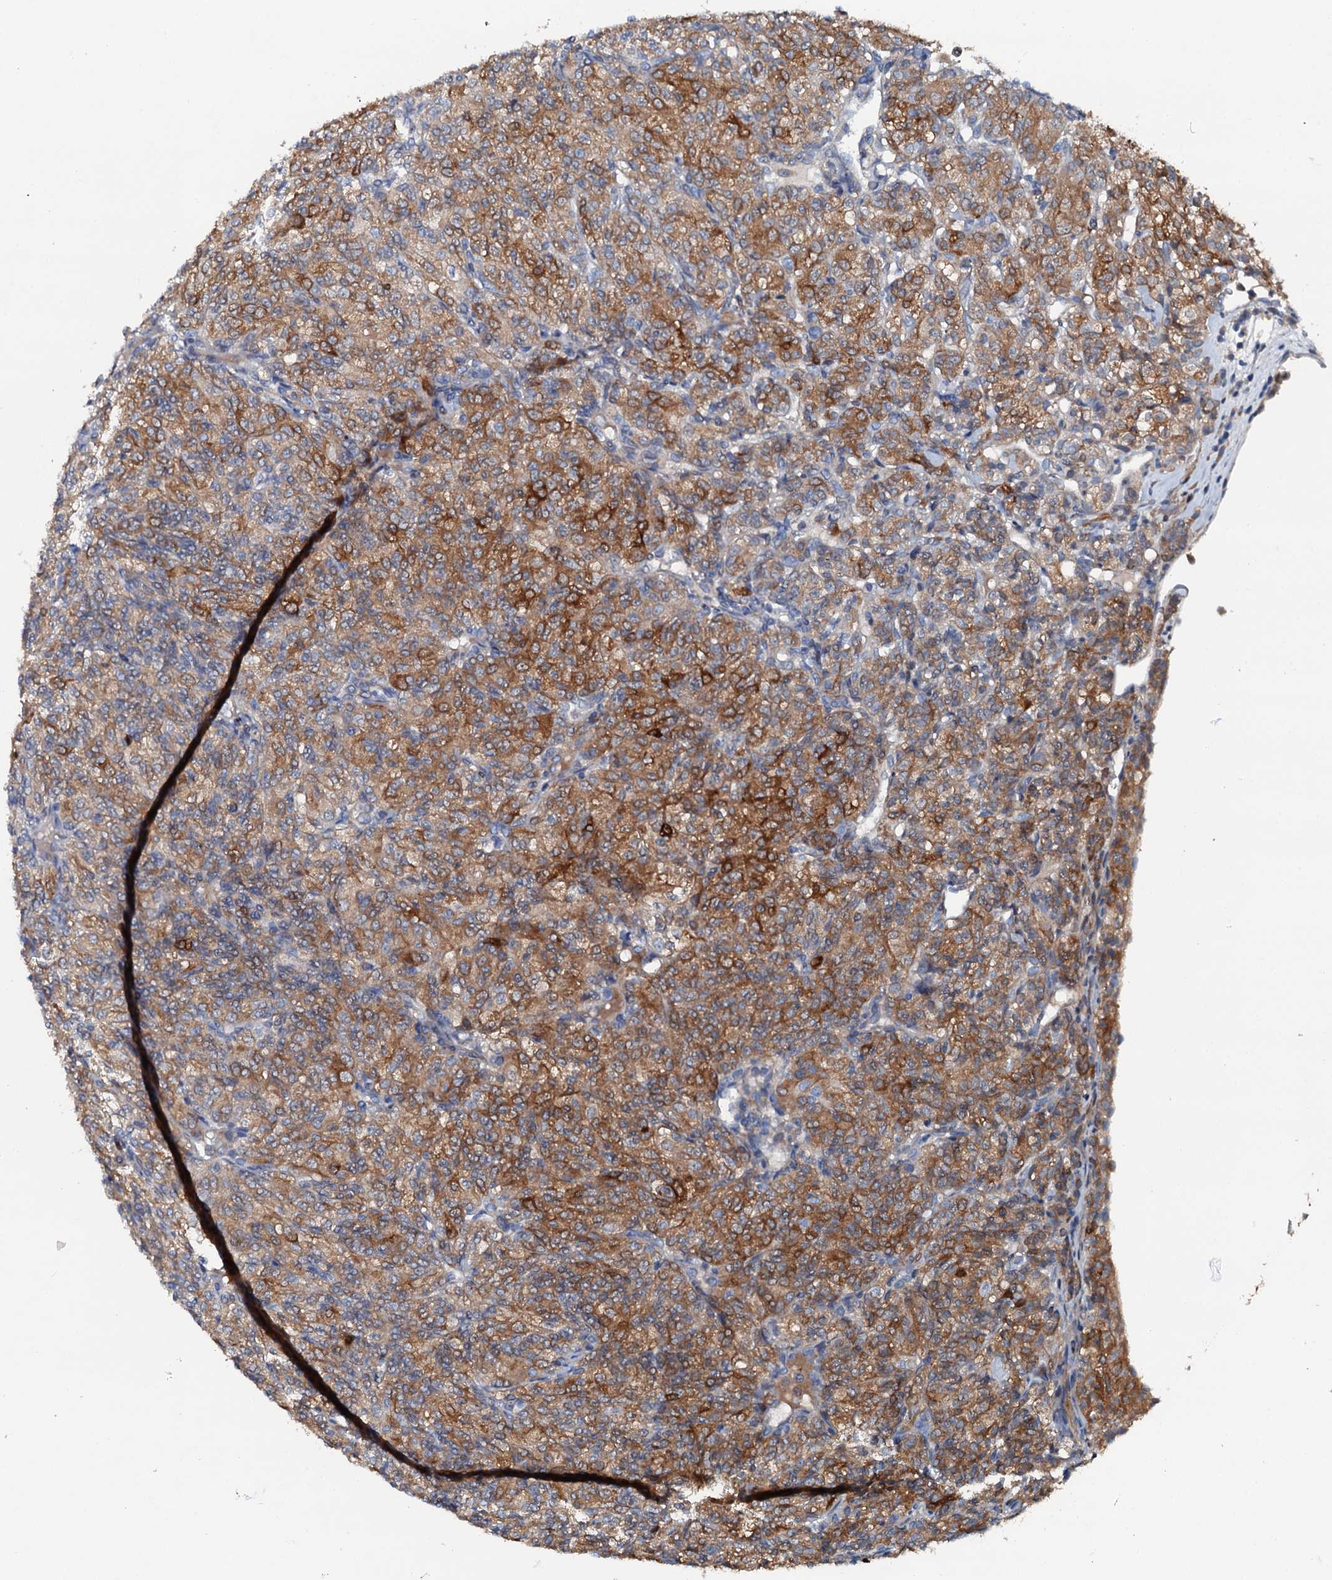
{"staining": {"intensity": "strong", "quantity": ">75%", "location": "cytoplasmic/membranous"}, "tissue": "renal cancer", "cell_type": "Tumor cells", "image_type": "cancer", "snomed": [{"axis": "morphology", "description": "Adenocarcinoma, NOS"}, {"axis": "topography", "description": "Kidney"}], "caption": "High-power microscopy captured an immunohistochemistry histopathology image of renal adenocarcinoma, revealing strong cytoplasmic/membranous expression in about >75% of tumor cells. (DAB (3,3'-diaminobenzidine) IHC with brightfield microscopy, high magnification).", "gene": "GFOD2", "patient": {"sex": "male", "age": 77}}